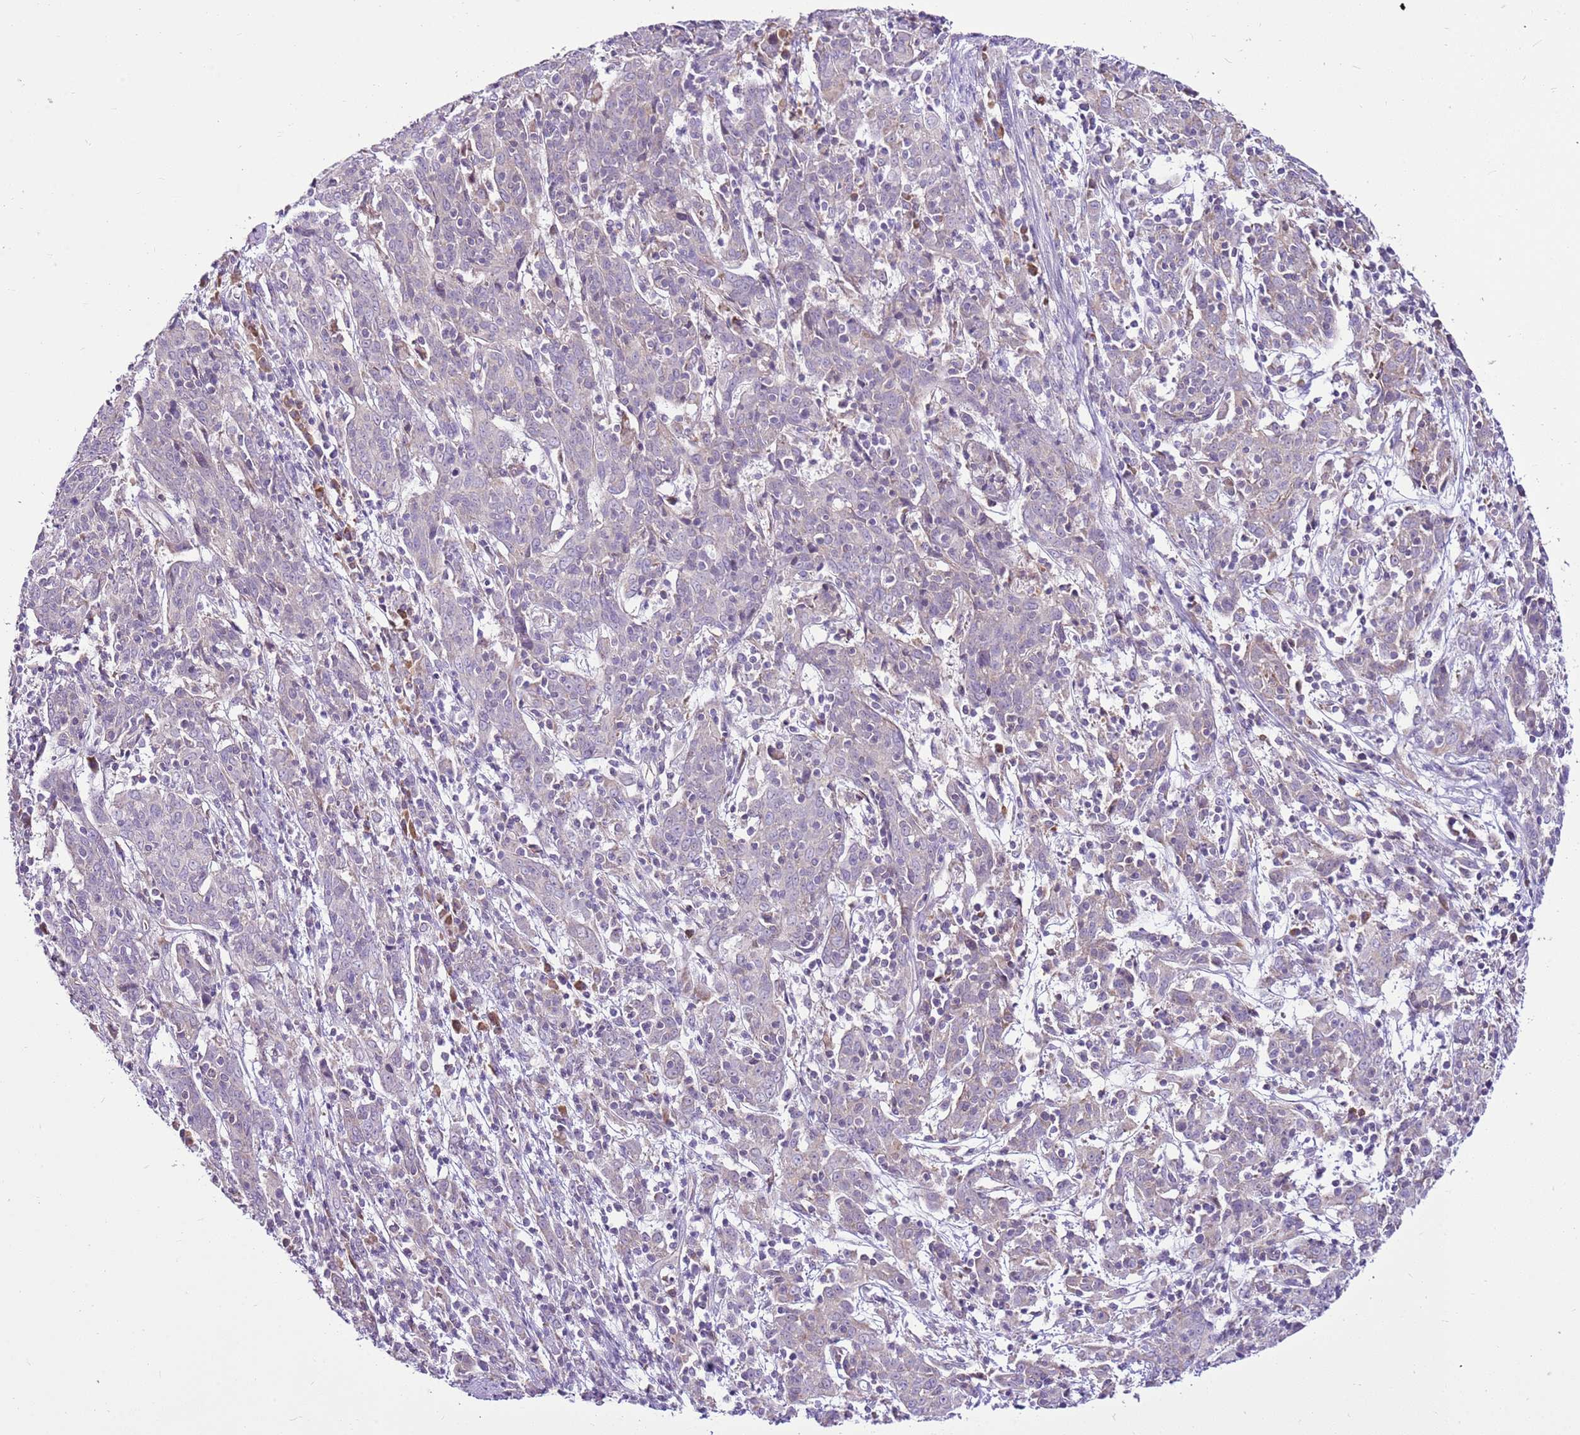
{"staining": {"intensity": "negative", "quantity": "none", "location": "none"}, "tissue": "cervical cancer", "cell_type": "Tumor cells", "image_type": "cancer", "snomed": [{"axis": "morphology", "description": "Squamous cell carcinoma, NOS"}, {"axis": "topography", "description": "Cervix"}], "caption": "There is no significant staining in tumor cells of cervical cancer.", "gene": "MRPL36", "patient": {"sex": "female", "age": 67}}